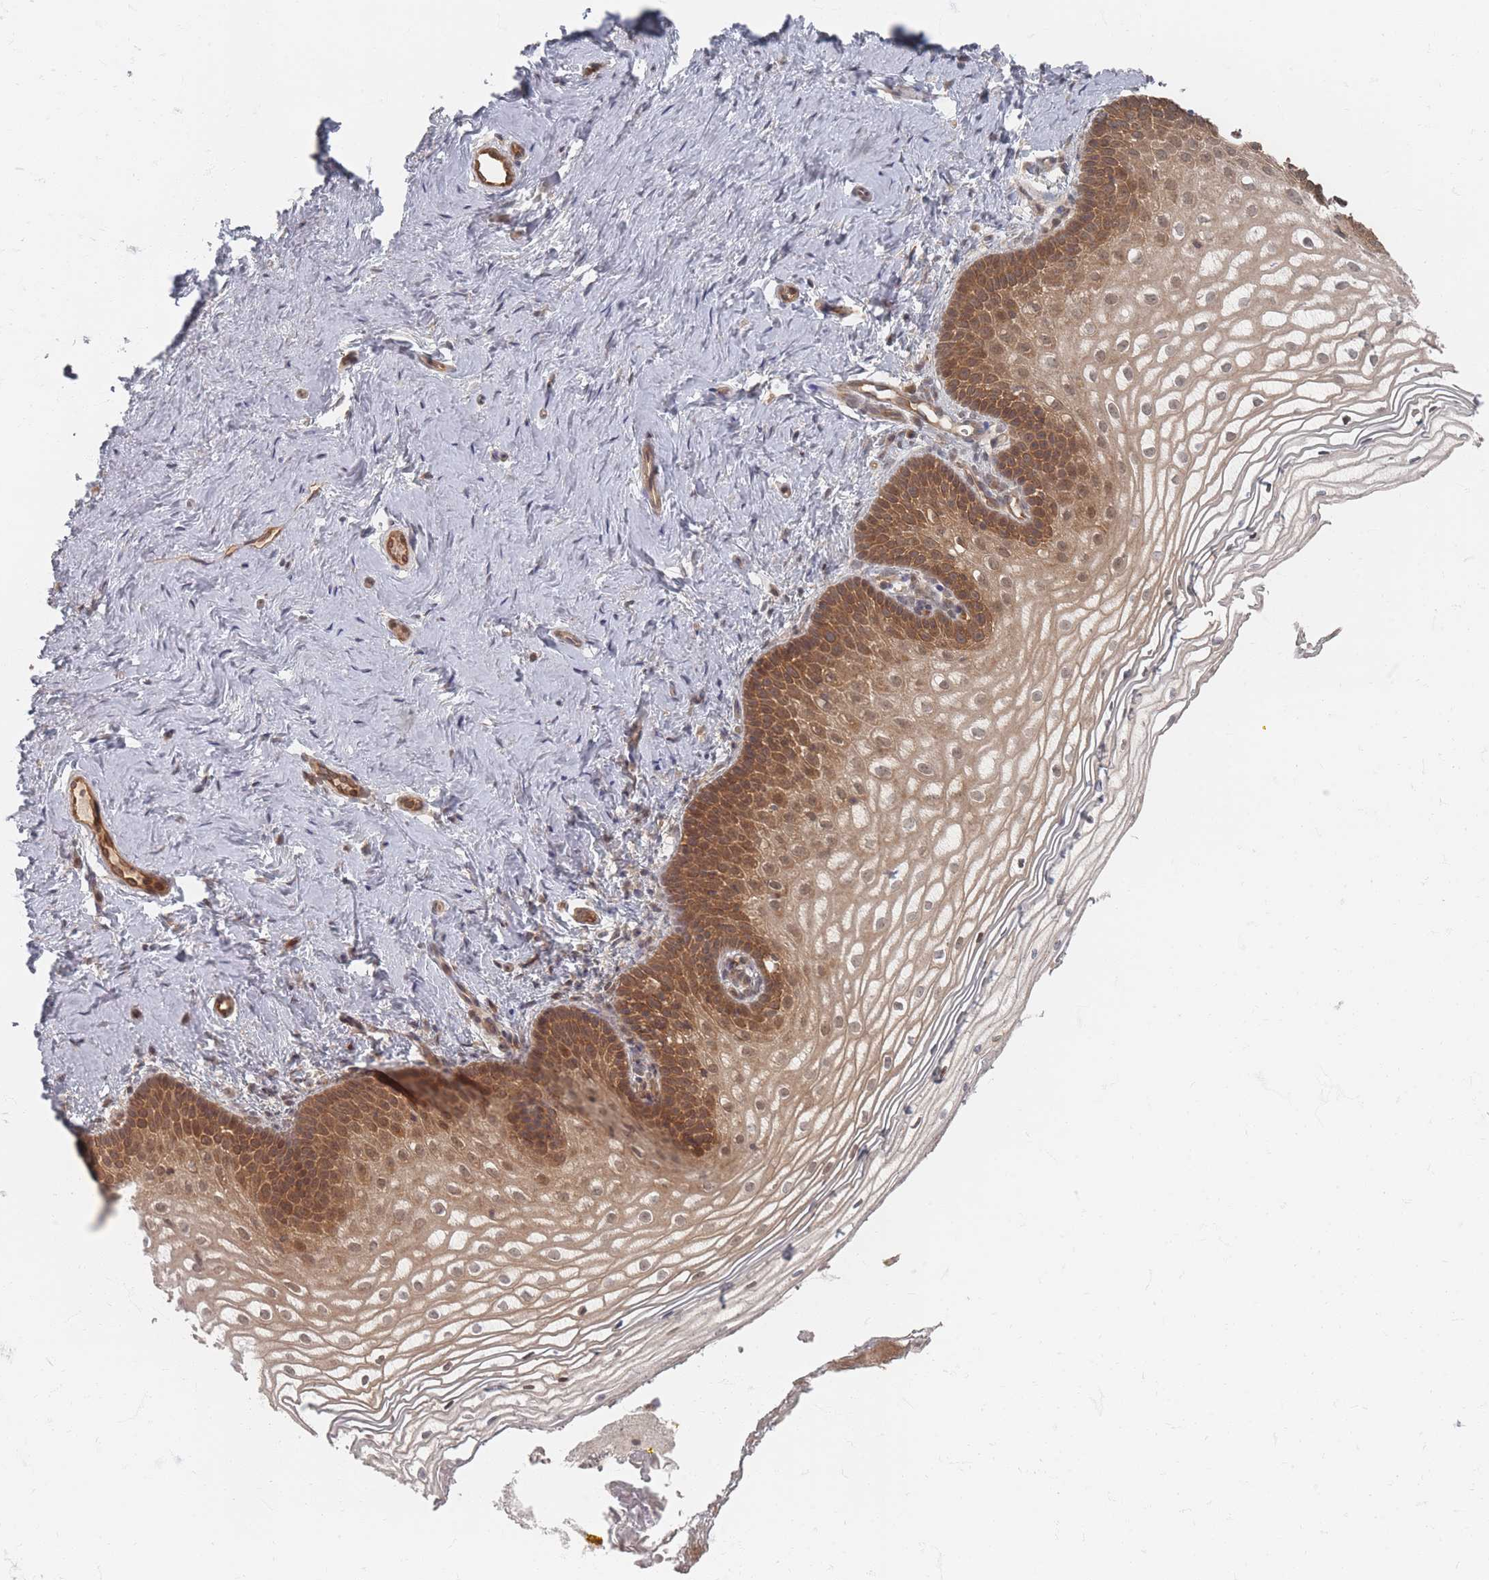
{"staining": {"intensity": "moderate", "quantity": ">75%", "location": "cytoplasmic/membranous,nuclear"}, "tissue": "vagina", "cell_type": "Squamous epithelial cells", "image_type": "normal", "snomed": [{"axis": "morphology", "description": "Normal tissue, NOS"}, {"axis": "topography", "description": "Vagina"}], "caption": "Benign vagina demonstrates moderate cytoplasmic/membranous,nuclear positivity in approximately >75% of squamous epithelial cells, visualized by immunohistochemistry.", "gene": "PSMD9", "patient": {"sex": "female", "age": 56}}